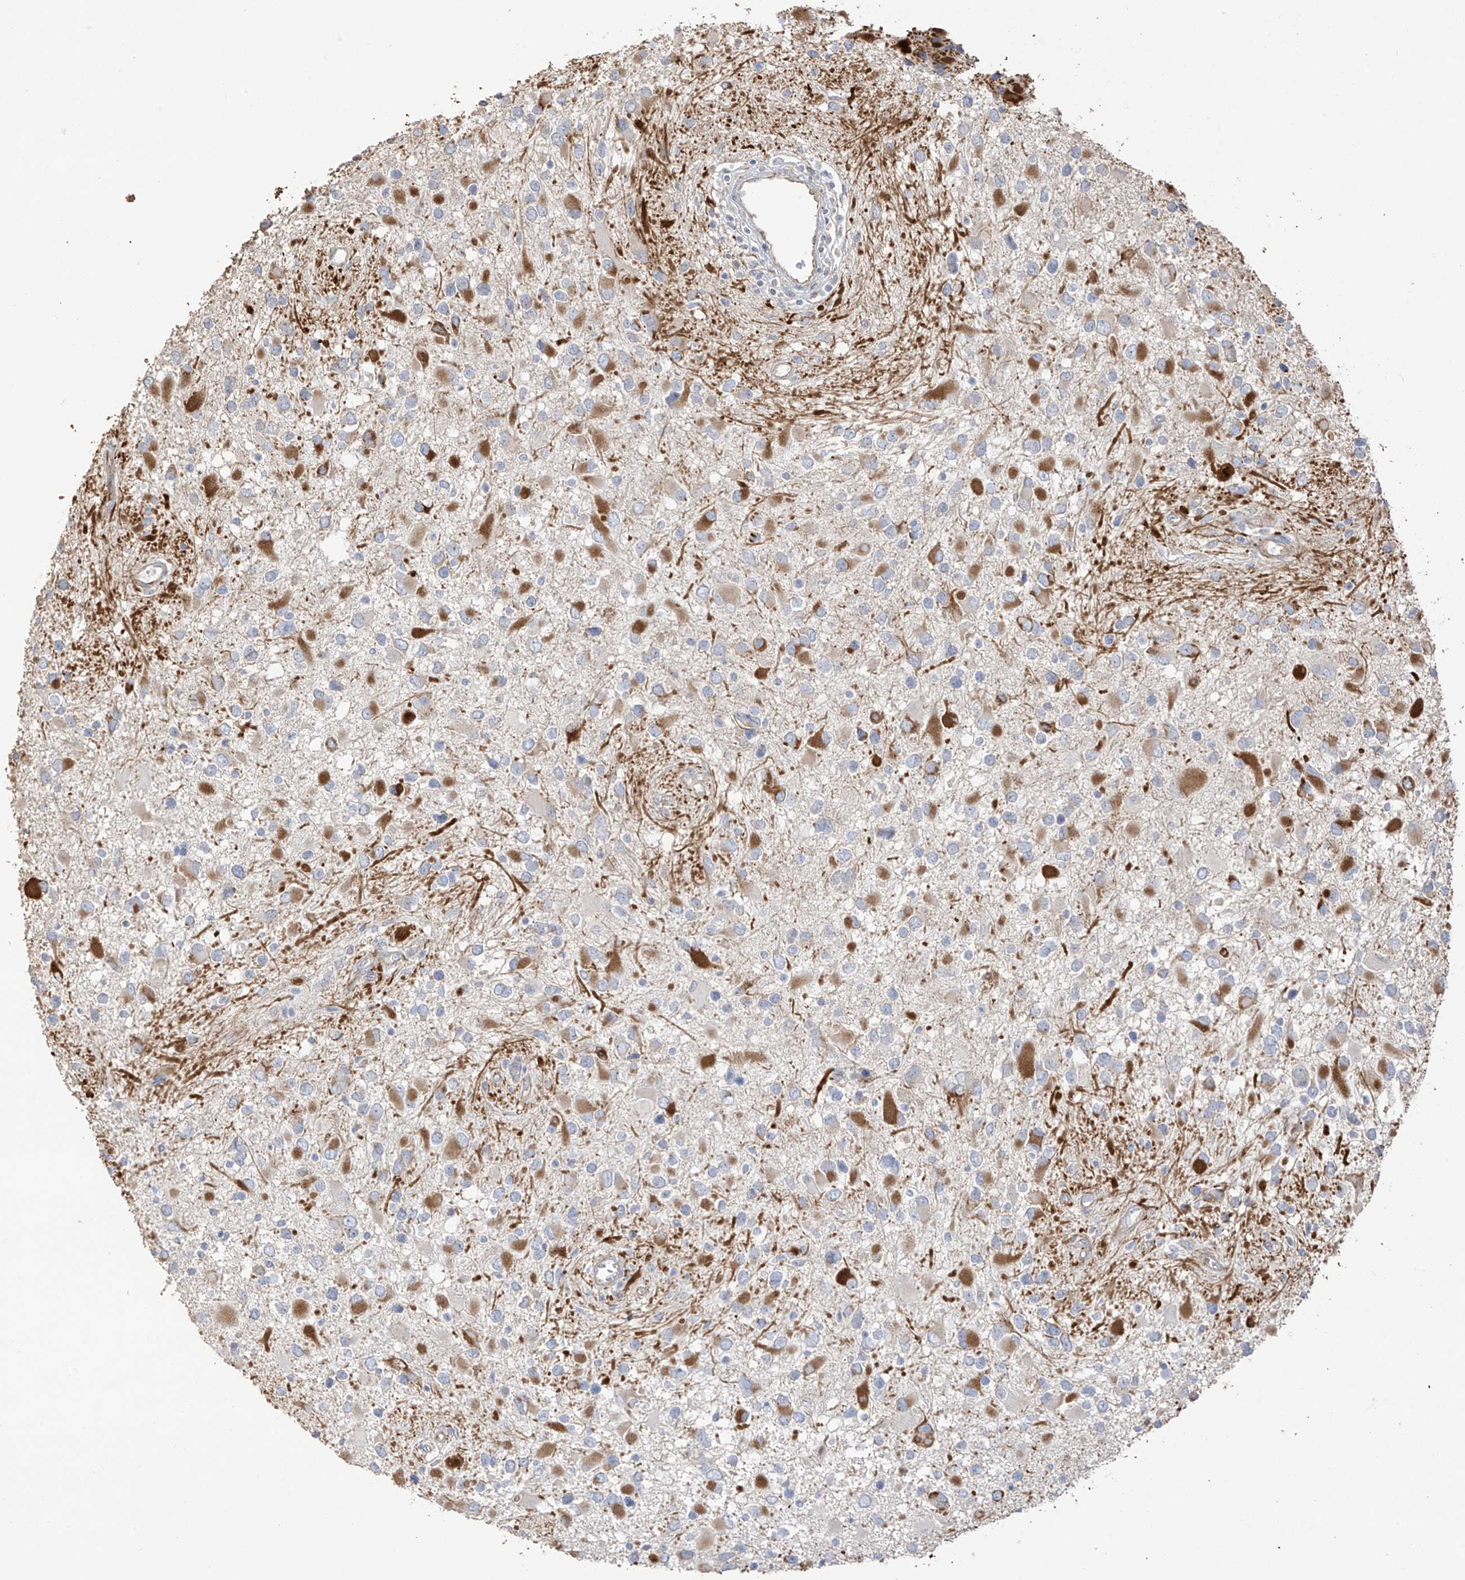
{"staining": {"intensity": "moderate", "quantity": "<25%", "location": "cytoplasmic/membranous"}, "tissue": "glioma", "cell_type": "Tumor cells", "image_type": "cancer", "snomed": [{"axis": "morphology", "description": "Glioma, malignant, High grade"}, {"axis": "topography", "description": "Brain"}], "caption": "Moderate cytoplasmic/membranous expression for a protein is appreciated in about <25% of tumor cells of malignant high-grade glioma using IHC.", "gene": "DCDC2", "patient": {"sex": "male", "age": 53}}